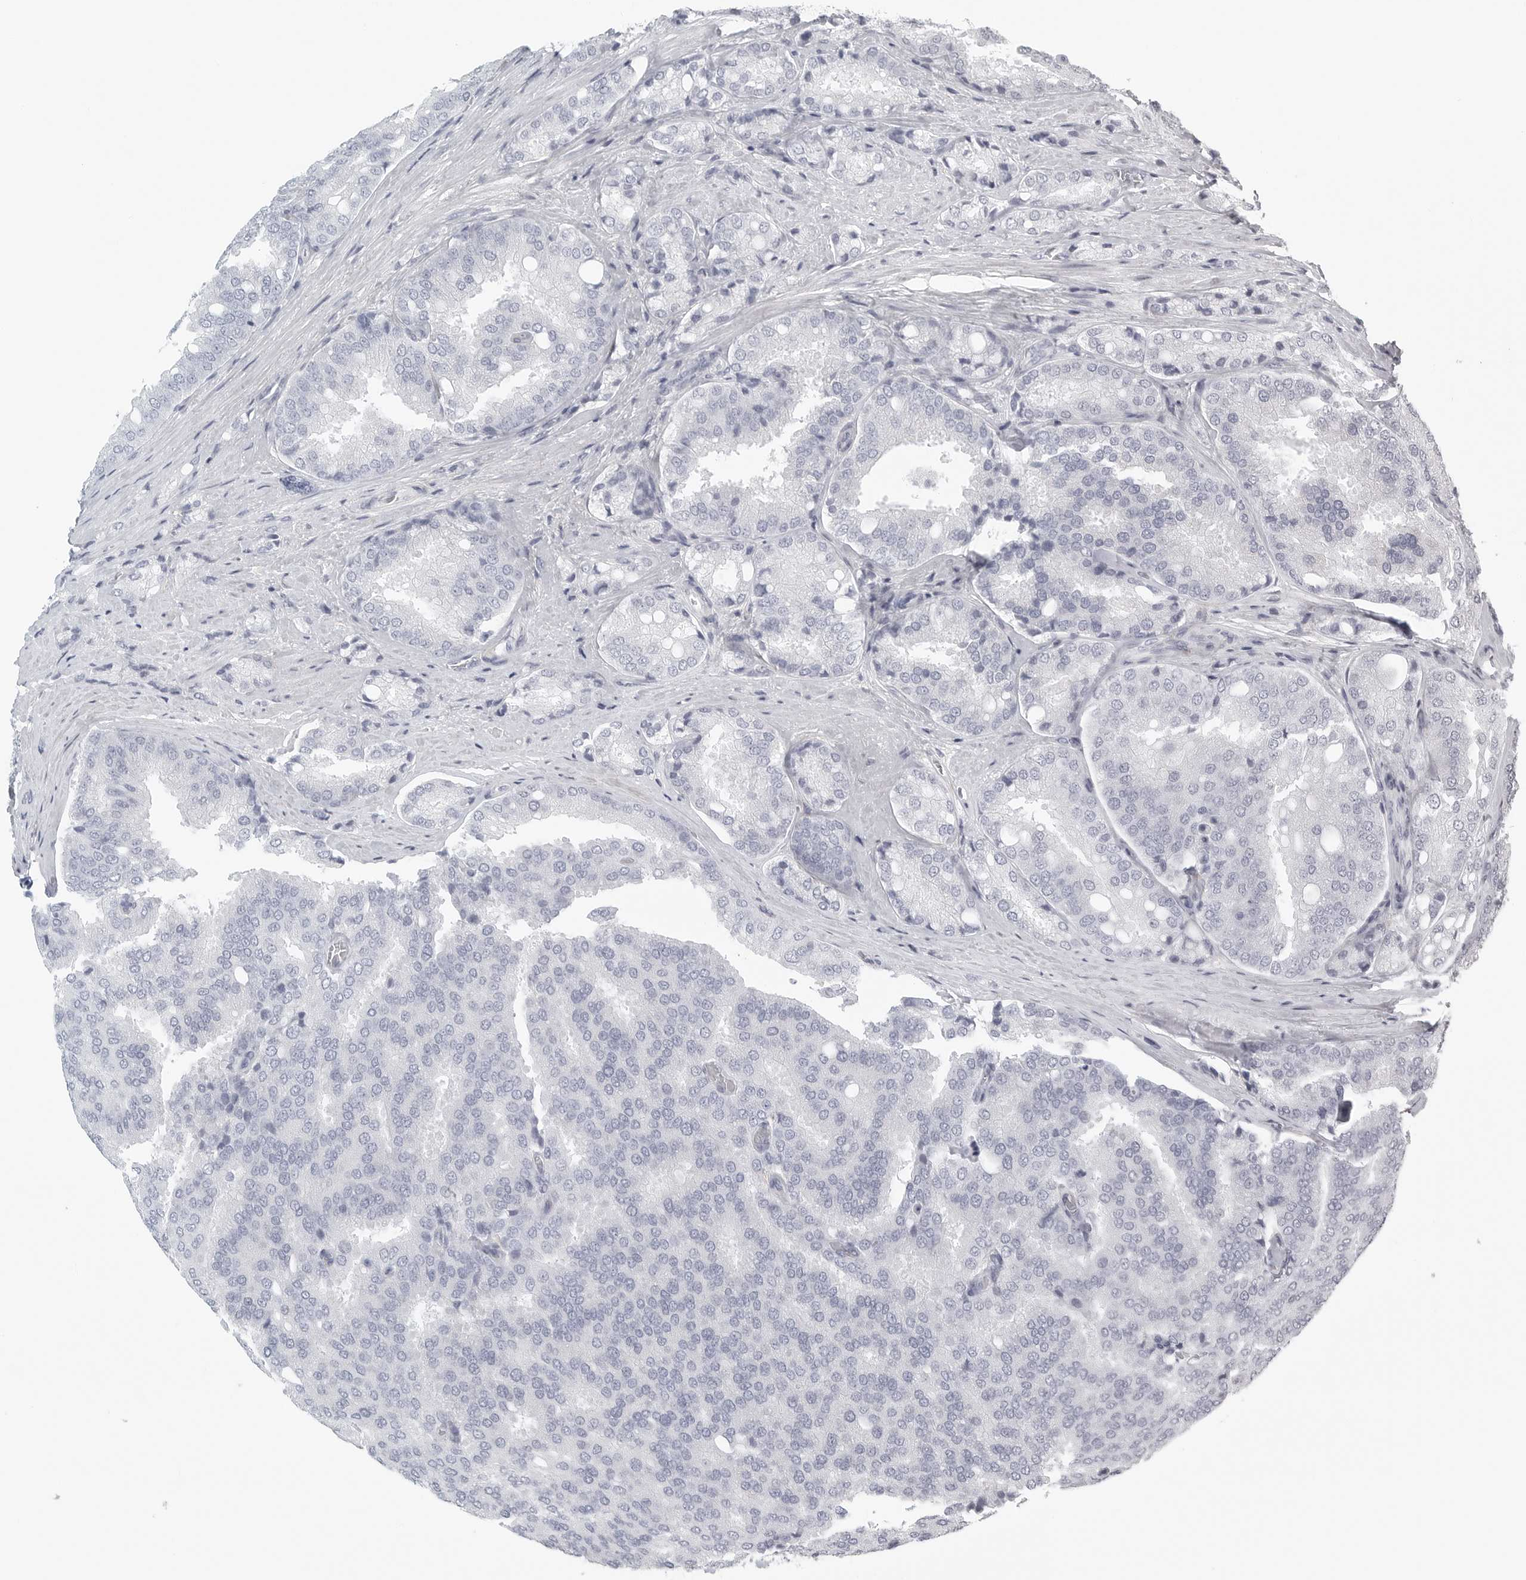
{"staining": {"intensity": "negative", "quantity": "none", "location": "none"}, "tissue": "prostate cancer", "cell_type": "Tumor cells", "image_type": "cancer", "snomed": [{"axis": "morphology", "description": "Adenocarcinoma, High grade"}, {"axis": "topography", "description": "Prostate"}], "caption": "Tumor cells are negative for brown protein staining in prostate cancer. (DAB (3,3'-diaminobenzidine) immunohistochemistry visualized using brightfield microscopy, high magnification).", "gene": "TNR", "patient": {"sex": "male", "age": 50}}